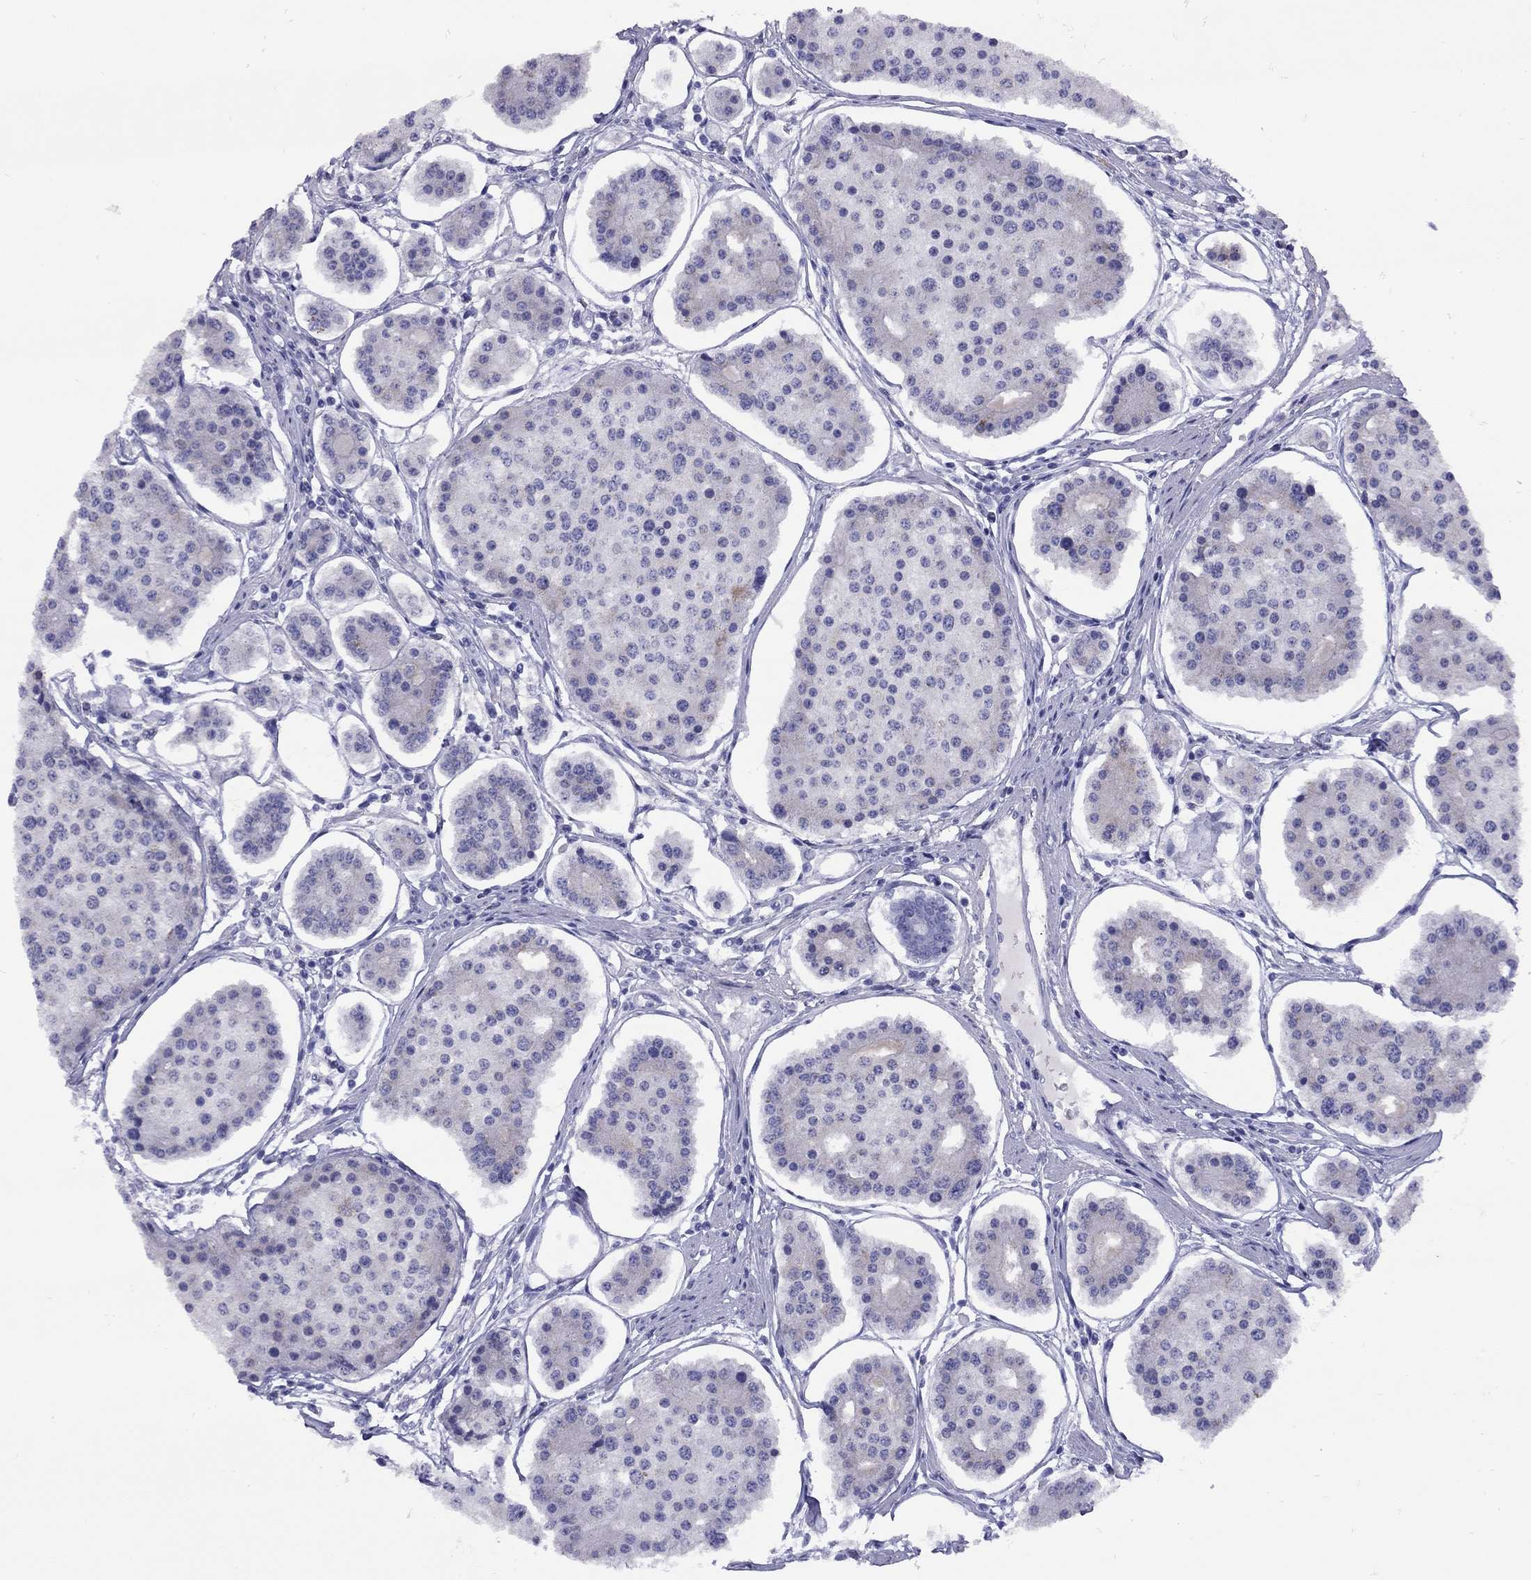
{"staining": {"intensity": "negative", "quantity": "none", "location": "none"}, "tissue": "carcinoid", "cell_type": "Tumor cells", "image_type": "cancer", "snomed": [{"axis": "morphology", "description": "Carcinoid, malignant, NOS"}, {"axis": "topography", "description": "Small intestine"}], "caption": "This is a photomicrograph of immunohistochemistry staining of carcinoid, which shows no expression in tumor cells.", "gene": "GRIA2", "patient": {"sex": "female", "age": 65}}